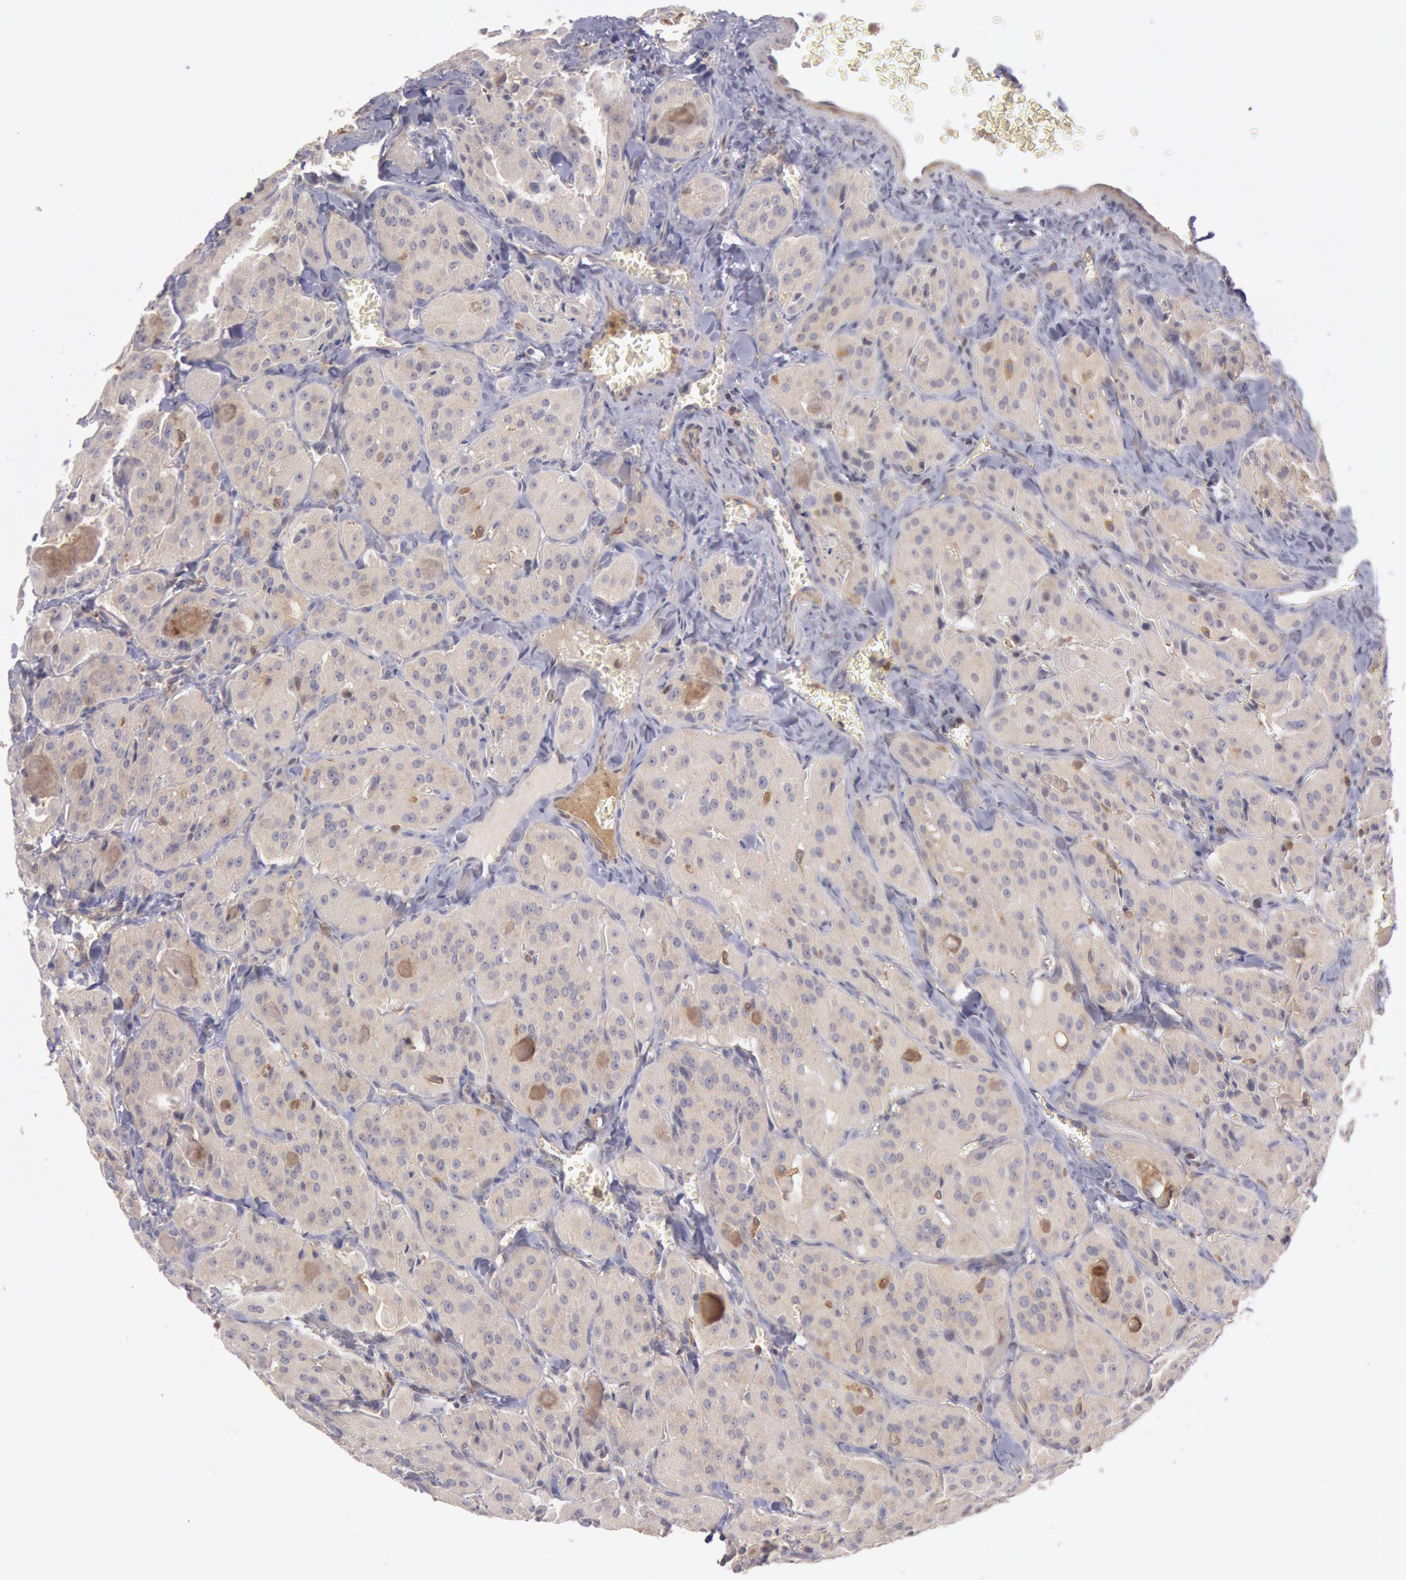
{"staining": {"intensity": "weak", "quantity": "<25%", "location": "cytoplasmic/membranous"}, "tissue": "thyroid cancer", "cell_type": "Tumor cells", "image_type": "cancer", "snomed": [{"axis": "morphology", "description": "Carcinoma, NOS"}, {"axis": "topography", "description": "Thyroid gland"}], "caption": "An image of thyroid carcinoma stained for a protein demonstrates no brown staining in tumor cells.", "gene": "PIK3R1", "patient": {"sex": "male", "age": 76}}